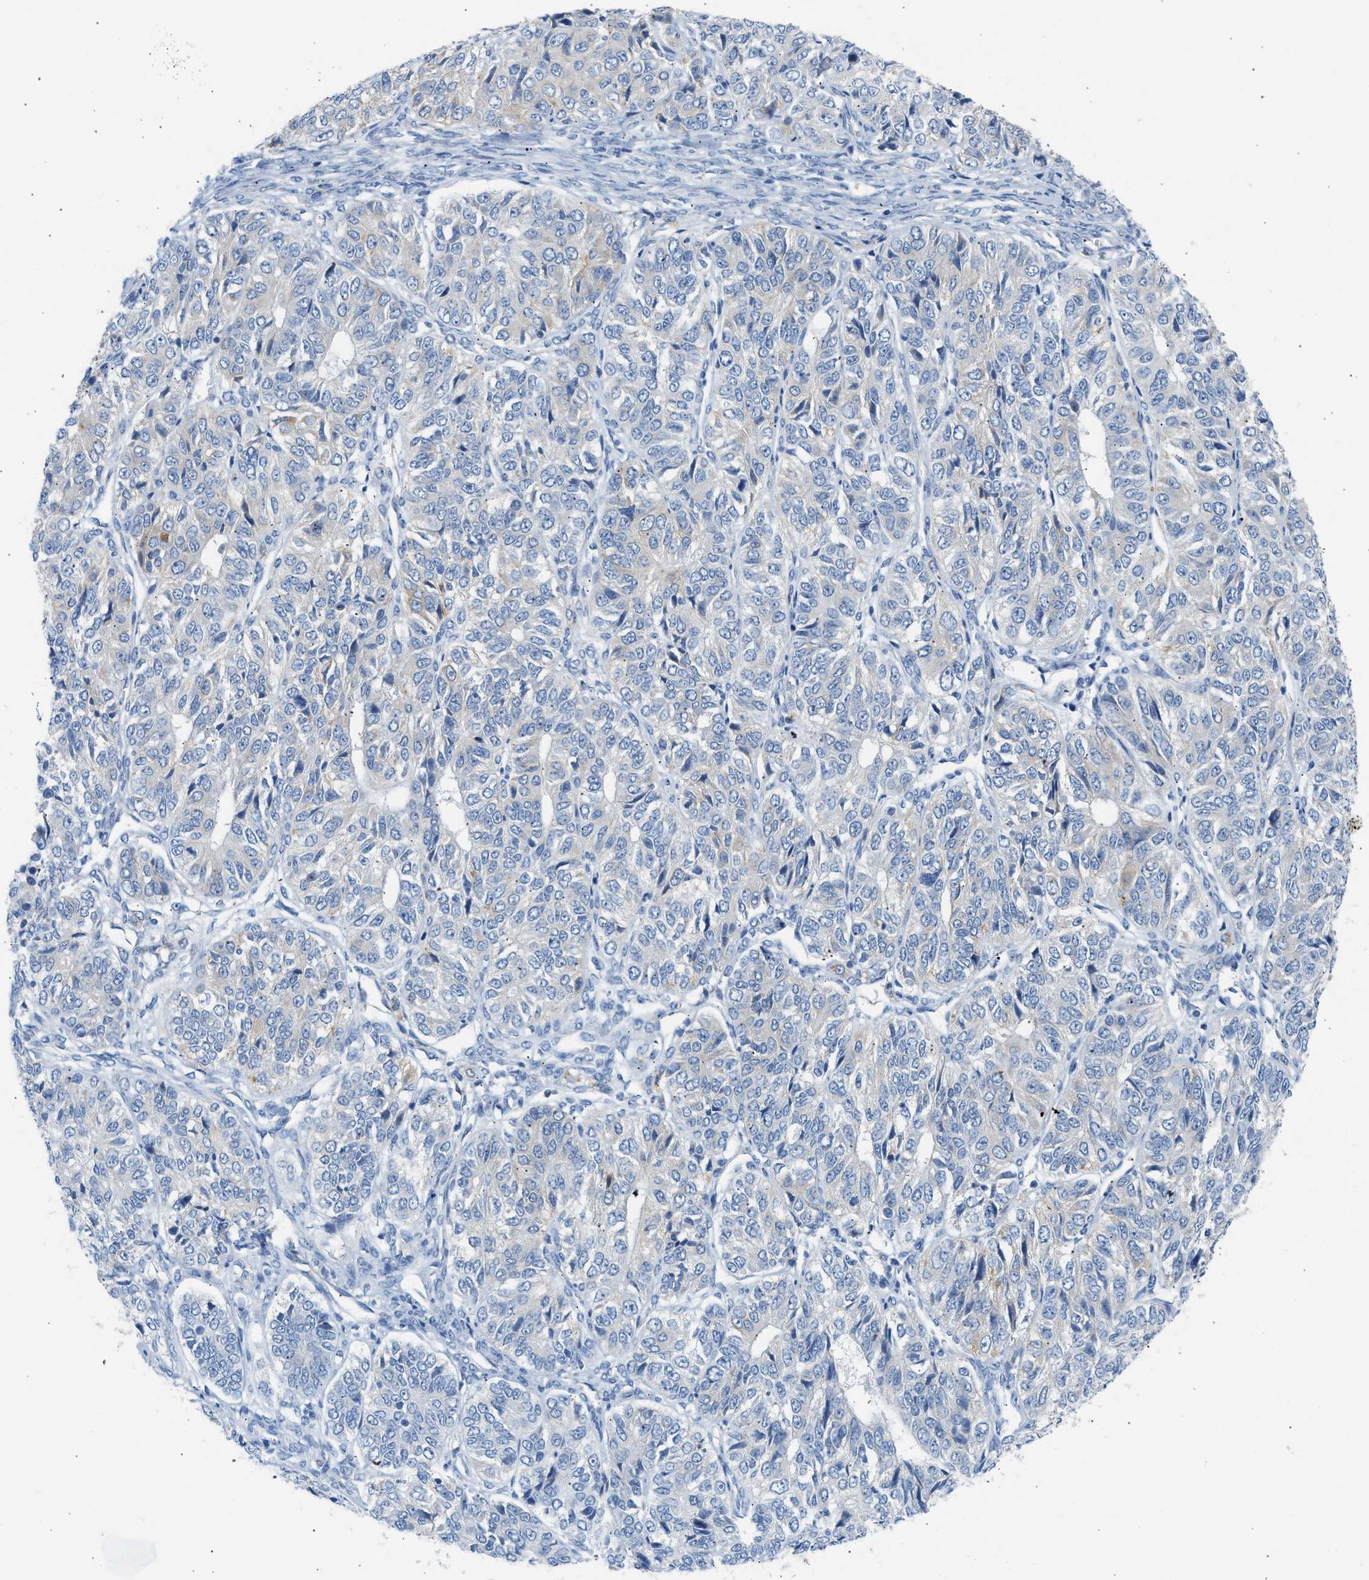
{"staining": {"intensity": "weak", "quantity": "<25%", "location": "cytoplasmic/membranous"}, "tissue": "ovarian cancer", "cell_type": "Tumor cells", "image_type": "cancer", "snomed": [{"axis": "morphology", "description": "Carcinoma, endometroid"}, {"axis": "topography", "description": "Ovary"}], "caption": "Tumor cells show no significant positivity in endometroid carcinoma (ovarian).", "gene": "NDUFS8", "patient": {"sex": "female", "age": 51}}